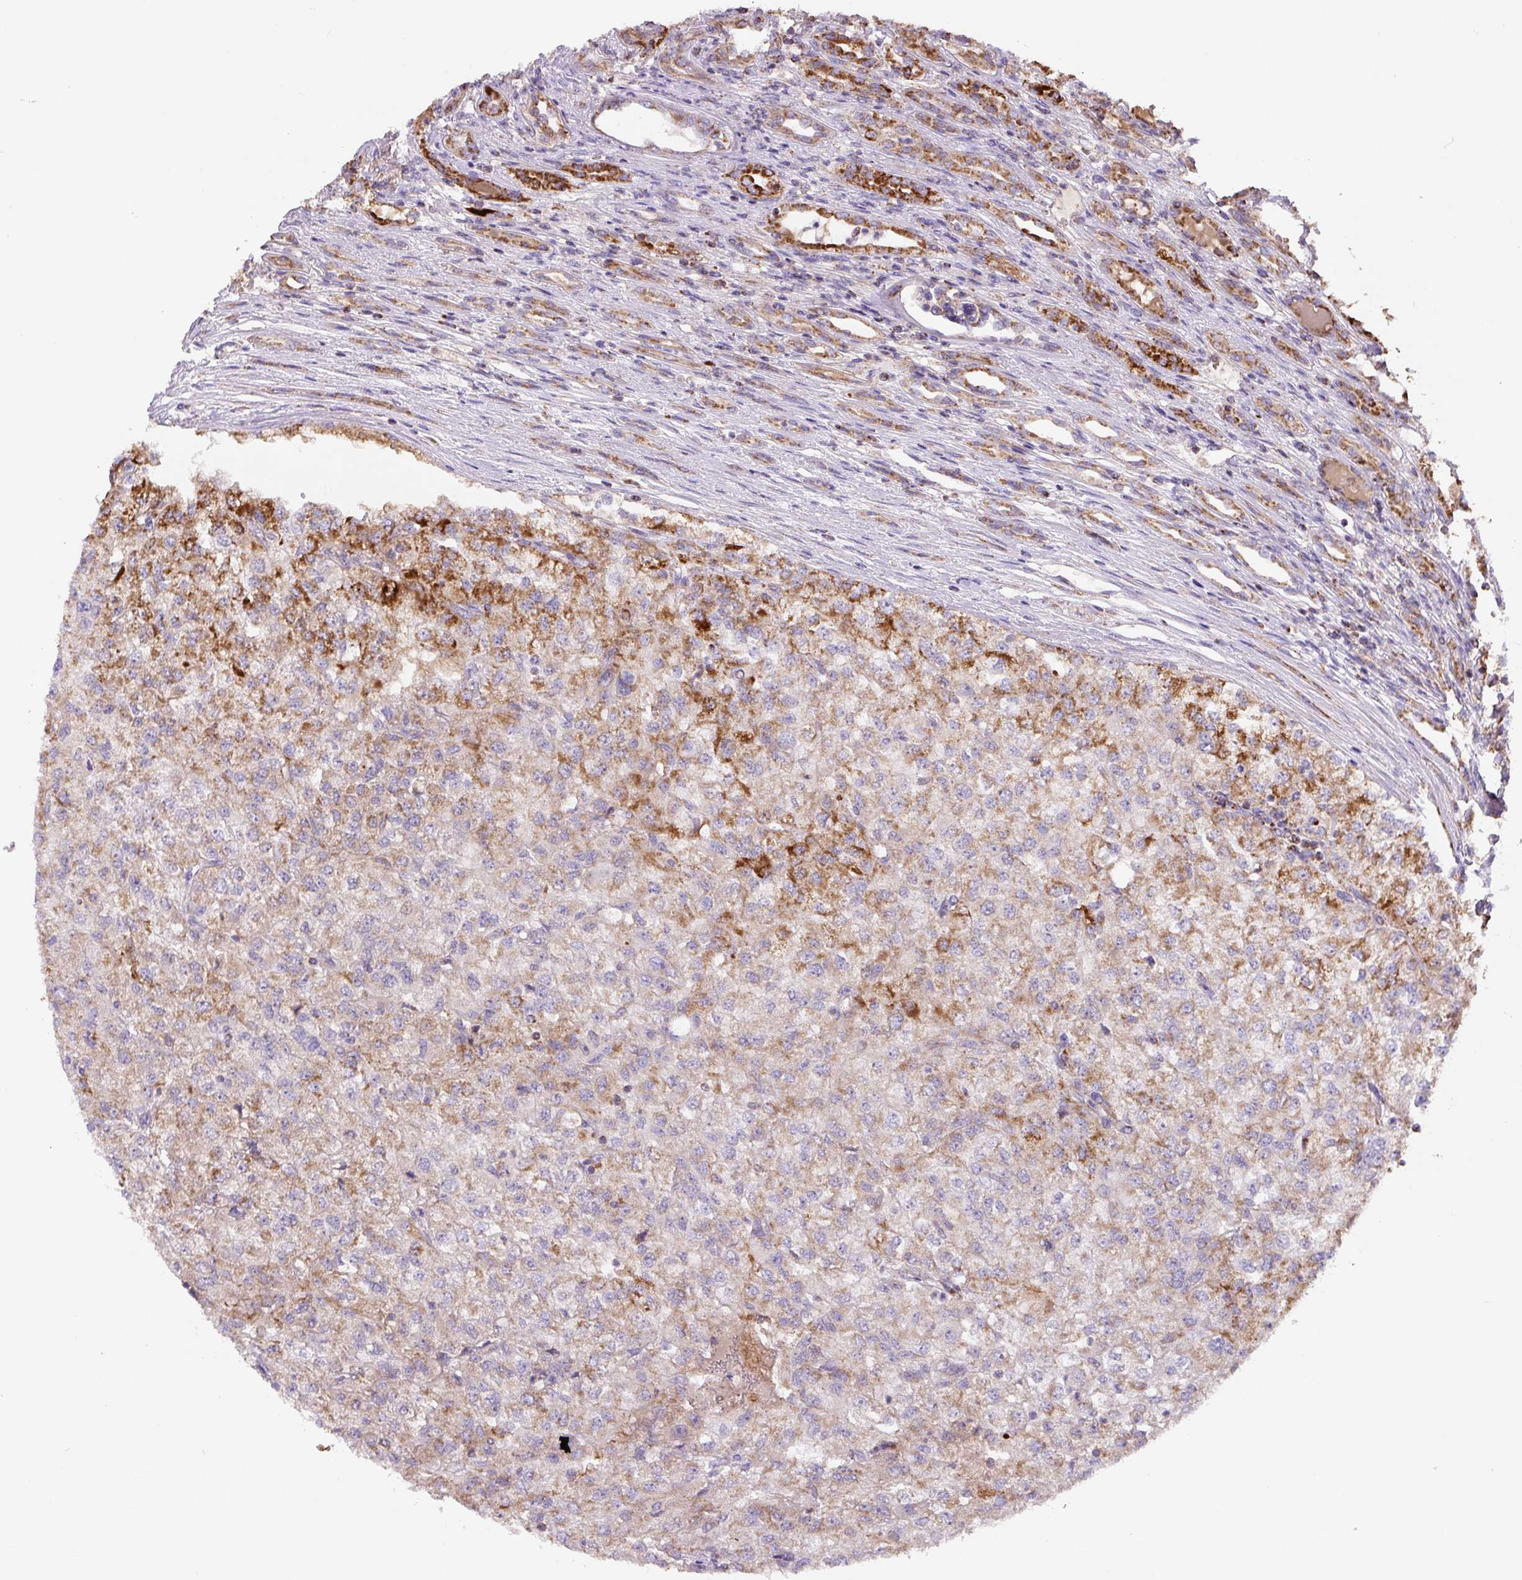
{"staining": {"intensity": "moderate", "quantity": "25%-75%", "location": "cytoplasmic/membranous"}, "tissue": "renal cancer", "cell_type": "Tumor cells", "image_type": "cancer", "snomed": [{"axis": "morphology", "description": "Adenocarcinoma, NOS"}, {"axis": "topography", "description": "Kidney"}], "caption": "Protein analysis of renal adenocarcinoma tissue reveals moderate cytoplasmic/membranous expression in about 25%-75% of tumor cells.", "gene": "MT-CO2", "patient": {"sex": "female", "age": 54}}